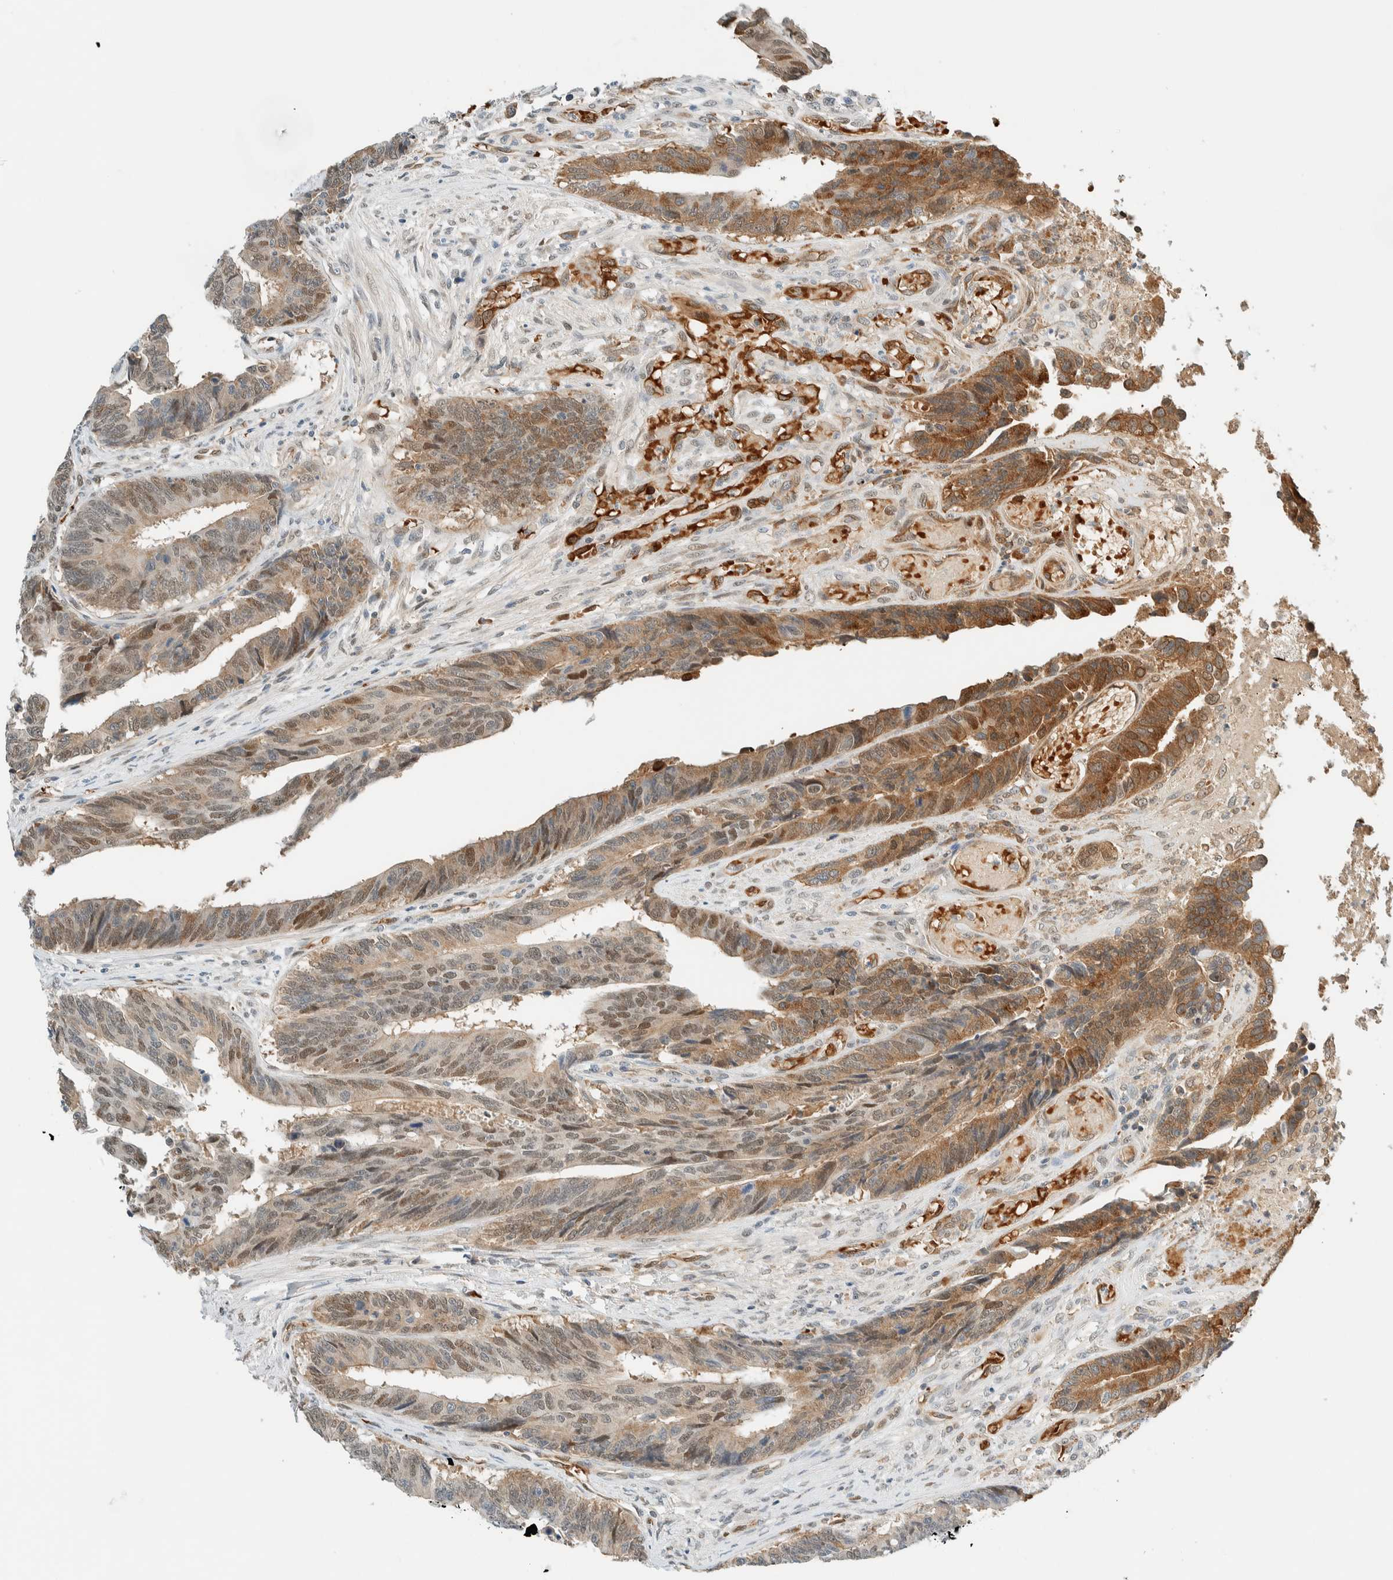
{"staining": {"intensity": "moderate", "quantity": ">75%", "location": "cytoplasmic/membranous,nuclear"}, "tissue": "colorectal cancer", "cell_type": "Tumor cells", "image_type": "cancer", "snomed": [{"axis": "morphology", "description": "Adenocarcinoma, NOS"}, {"axis": "topography", "description": "Rectum"}], "caption": "A micrograph of human colorectal cancer stained for a protein demonstrates moderate cytoplasmic/membranous and nuclear brown staining in tumor cells. The staining was performed using DAB (3,3'-diaminobenzidine), with brown indicating positive protein expression. Nuclei are stained blue with hematoxylin.", "gene": "TSTD2", "patient": {"sex": "male", "age": 84}}